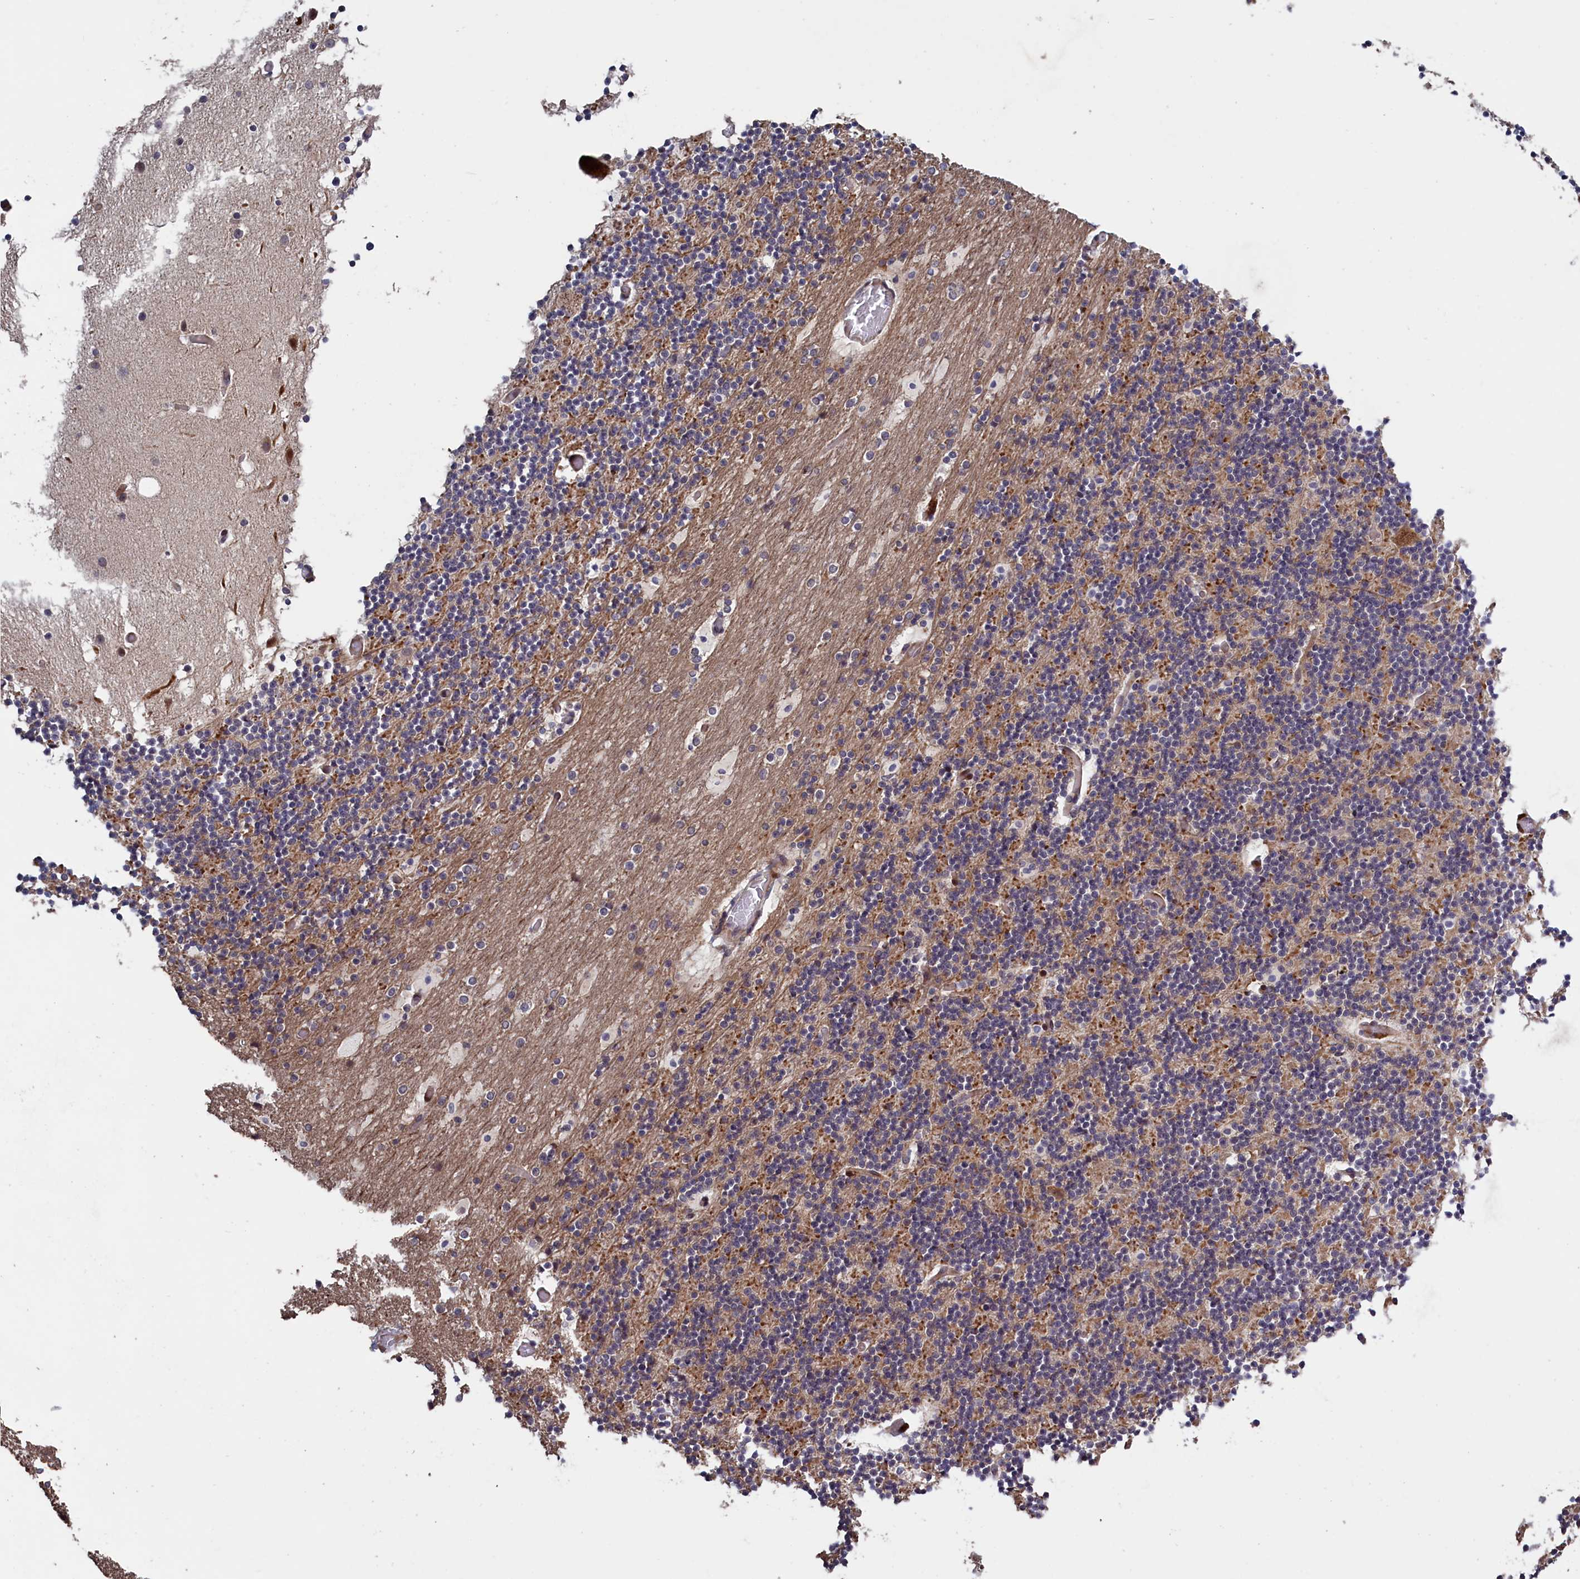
{"staining": {"intensity": "moderate", "quantity": "25%-75%", "location": "cytoplasmic/membranous"}, "tissue": "cerebellum", "cell_type": "Cells in granular layer", "image_type": "normal", "snomed": [{"axis": "morphology", "description": "Normal tissue, NOS"}, {"axis": "topography", "description": "Cerebellum"}], "caption": "High-power microscopy captured an immunohistochemistry (IHC) micrograph of benign cerebellum, revealing moderate cytoplasmic/membranous expression in approximately 25%-75% of cells in granular layer.", "gene": "LSG1", "patient": {"sex": "male", "age": 57}}